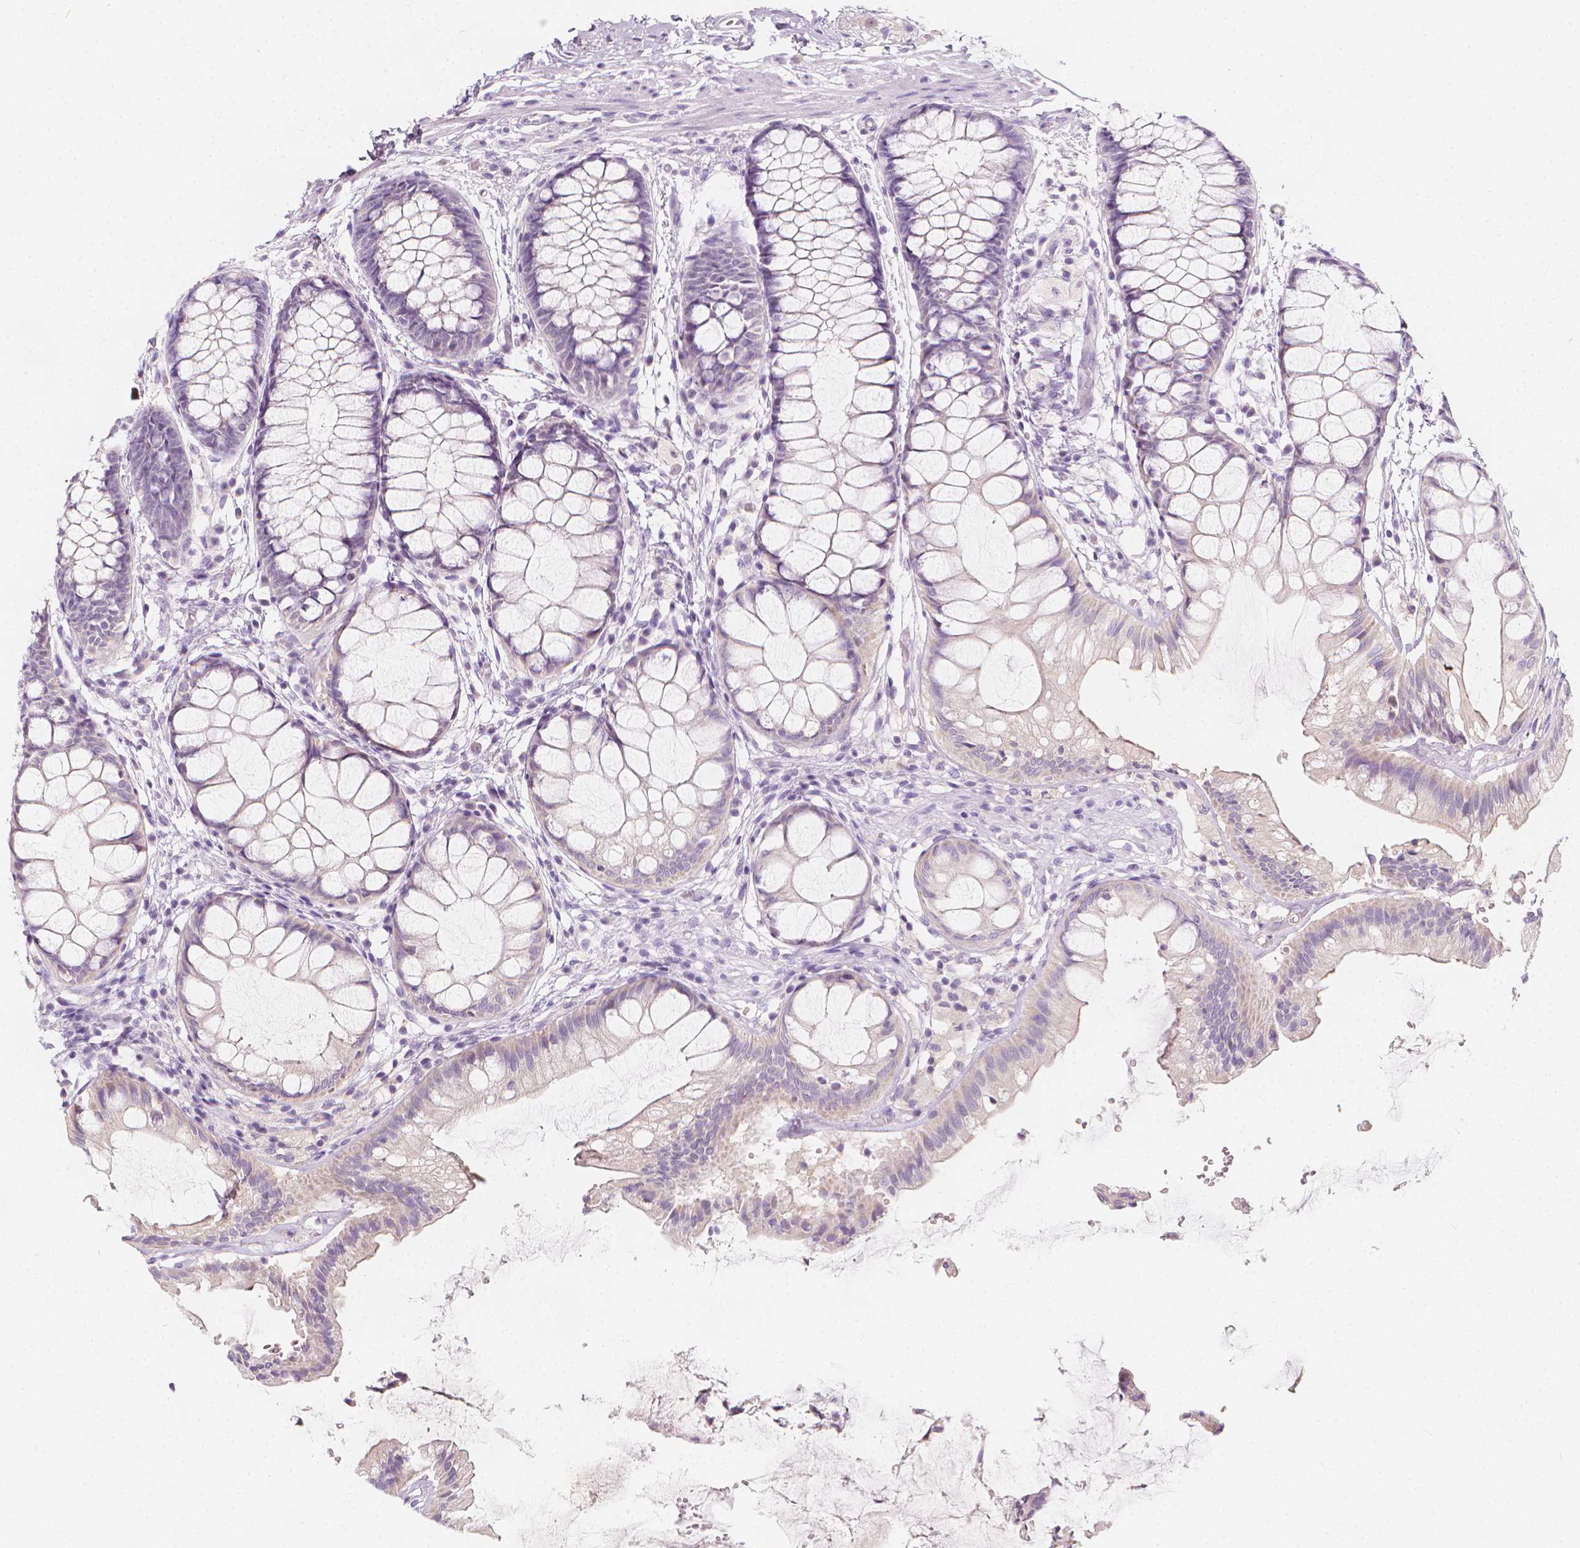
{"staining": {"intensity": "weak", "quantity": "<25%", "location": "cytoplasmic/membranous"}, "tissue": "rectum", "cell_type": "Glandular cells", "image_type": "normal", "snomed": [{"axis": "morphology", "description": "Normal tissue, NOS"}, {"axis": "topography", "description": "Rectum"}], "caption": "Immunohistochemistry of benign rectum exhibits no staining in glandular cells. (Stains: DAB IHC with hematoxylin counter stain, Microscopy: brightfield microscopy at high magnification).", "gene": "RBFOX1", "patient": {"sex": "female", "age": 62}}